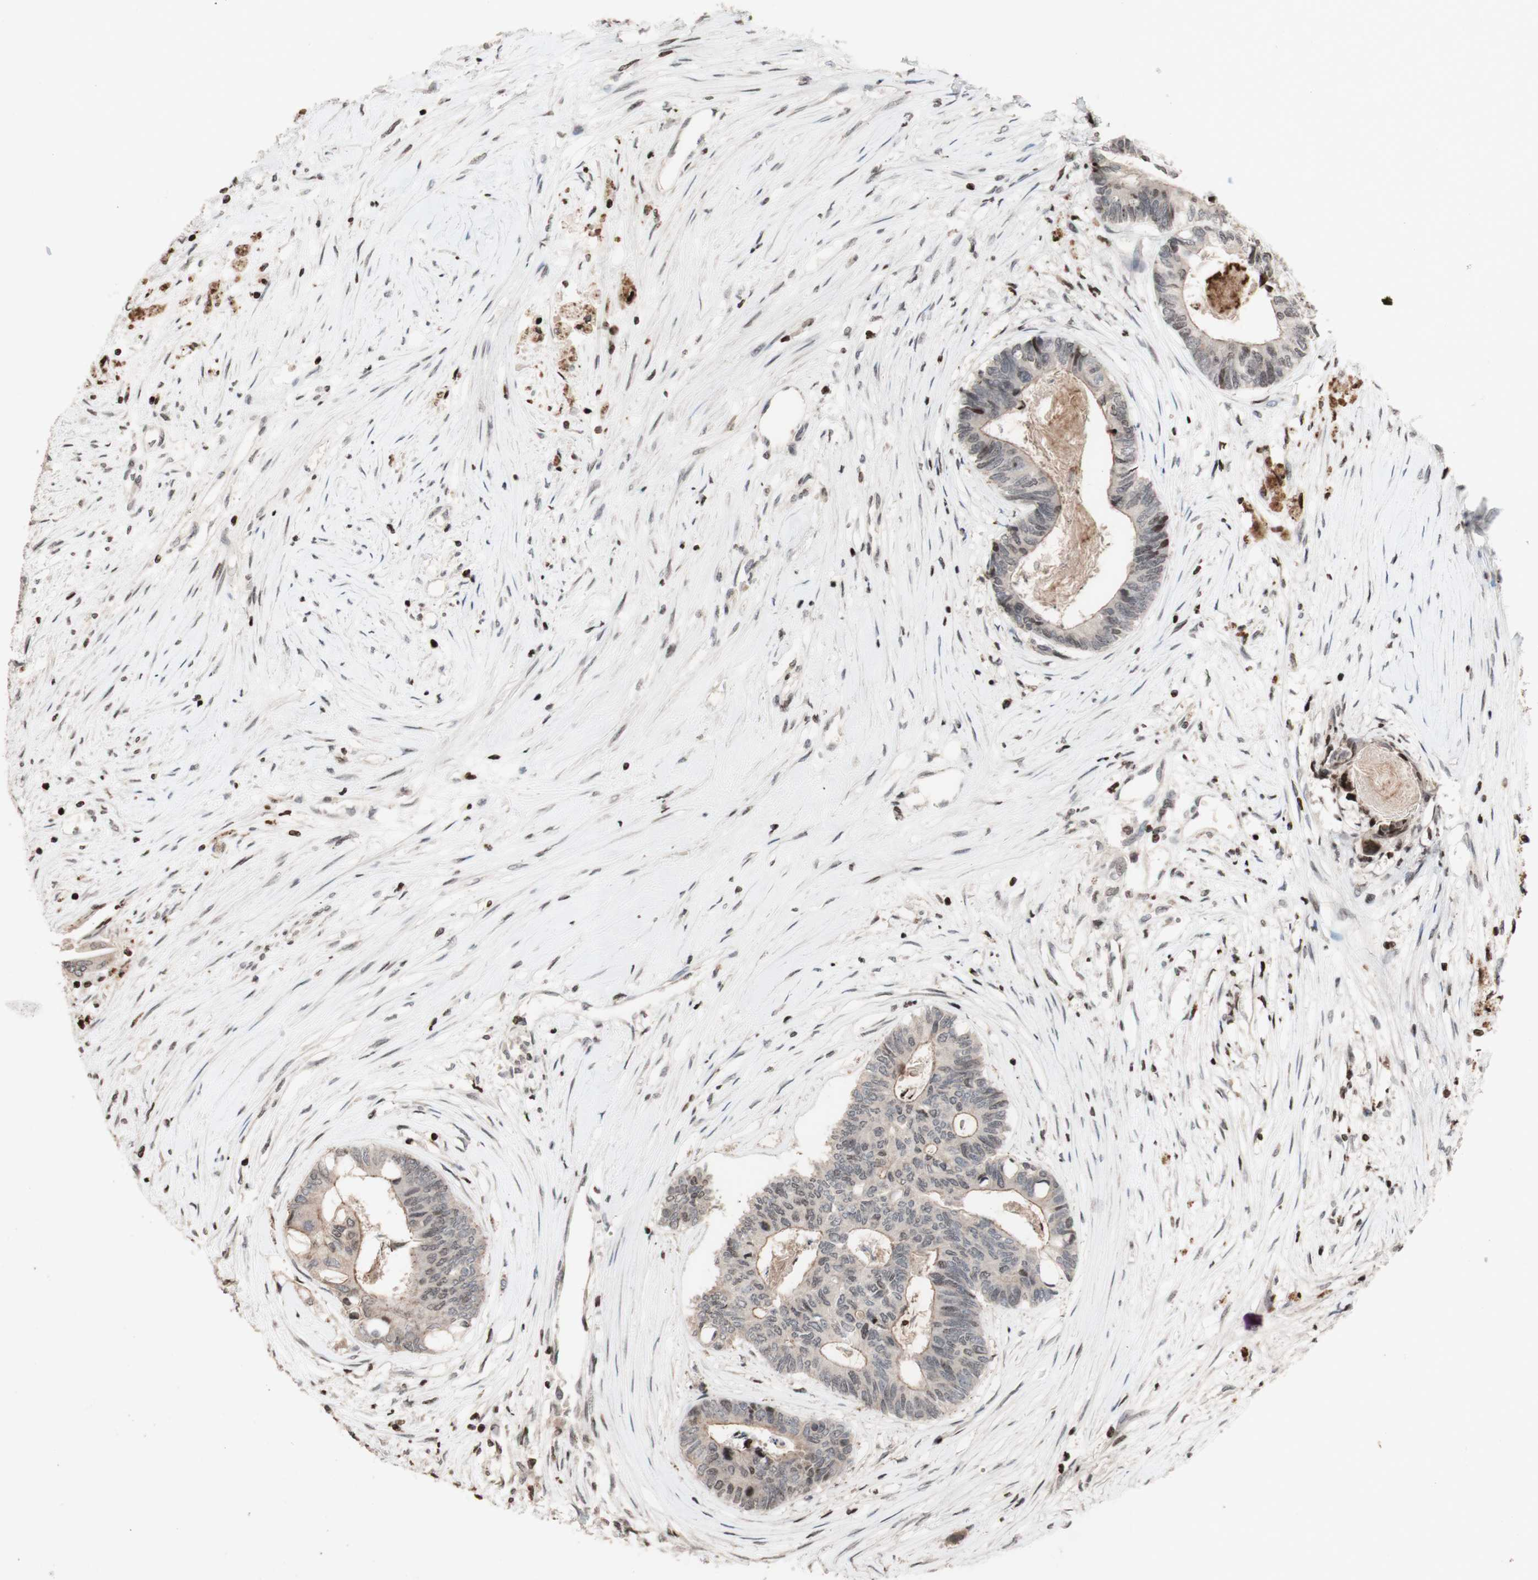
{"staining": {"intensity": "weak", "quantity": "<25%", "location": "nuclear"}, "tissue": "colorectal cancer", "cell_type": "Tumor cells", "image_type": "cancer", "snomed": [{"axis": "morphology", "description": "Adenocarcinoma, NOS"}, {"axis": "topography", "description": "Rectum"}], "caption": "DAB (3,3'-diaminobenzidine) immunohistochemical staining of human adenocarcinoma (colorectal) exhibits no significant staining in tumor cells.", "gene": "POLA1", "patient": {"sex": "male", "age": 63}}